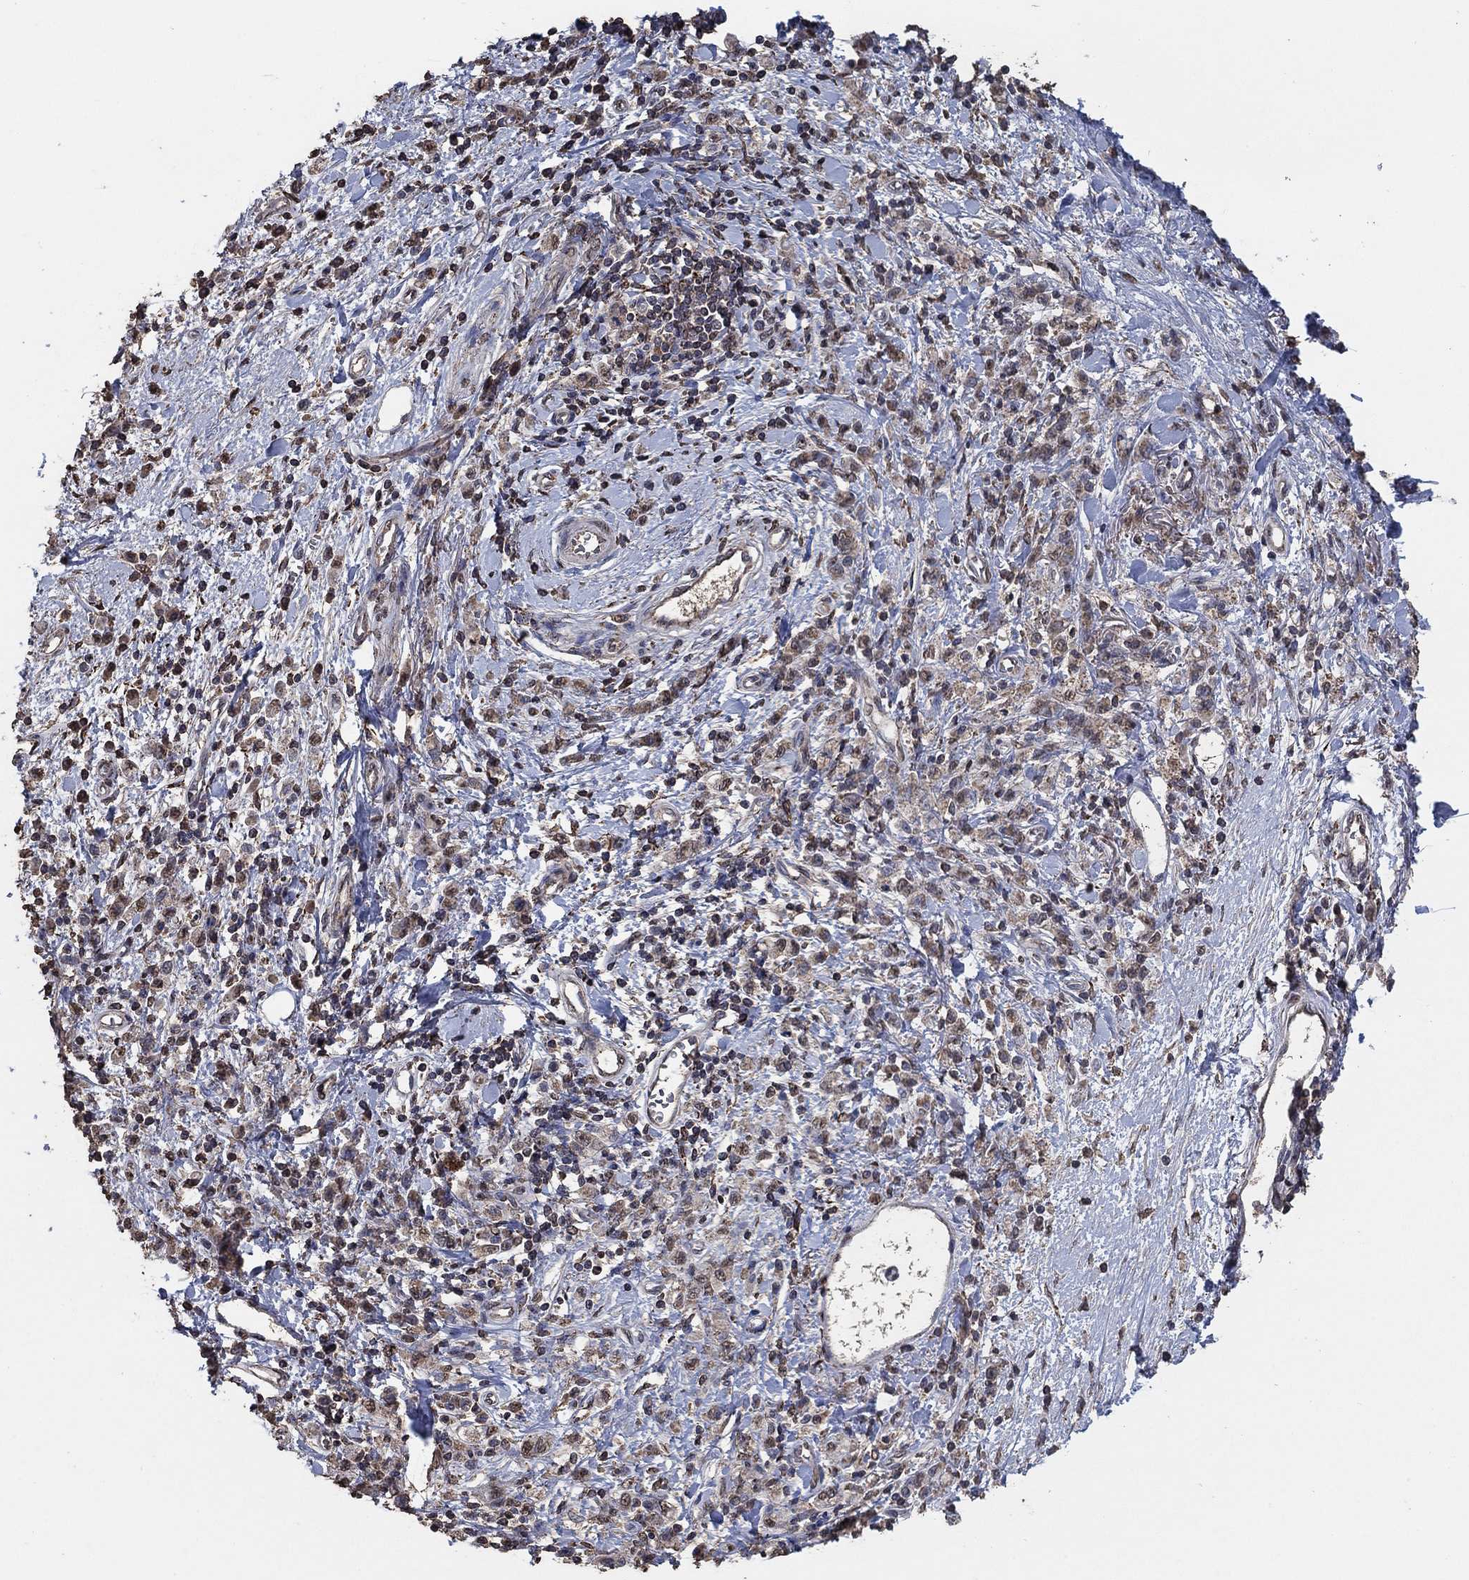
{"staining": {"intensity": "moderate", "quantity": "25%-75%", "location": "cytoplasmic/membranous"}, "tissue": "stomach cancer", "cell_type": "Tumor cells", "image_type": "cancer", "snomed": [{"axis": "morphology", "description": "Adenocarcinoma, NOS"}, {"axis": "topography", "description": "Stomach"}], "caption": "Moderate cytoplasmic/membranous staining for a protein is appreciated in approximately 25%-75% of tumor cells of stomach cancer (adenocarcinoma) using IHC.", "gene": "MRPS24", "patient": {"sex": "male", "age": 77}}